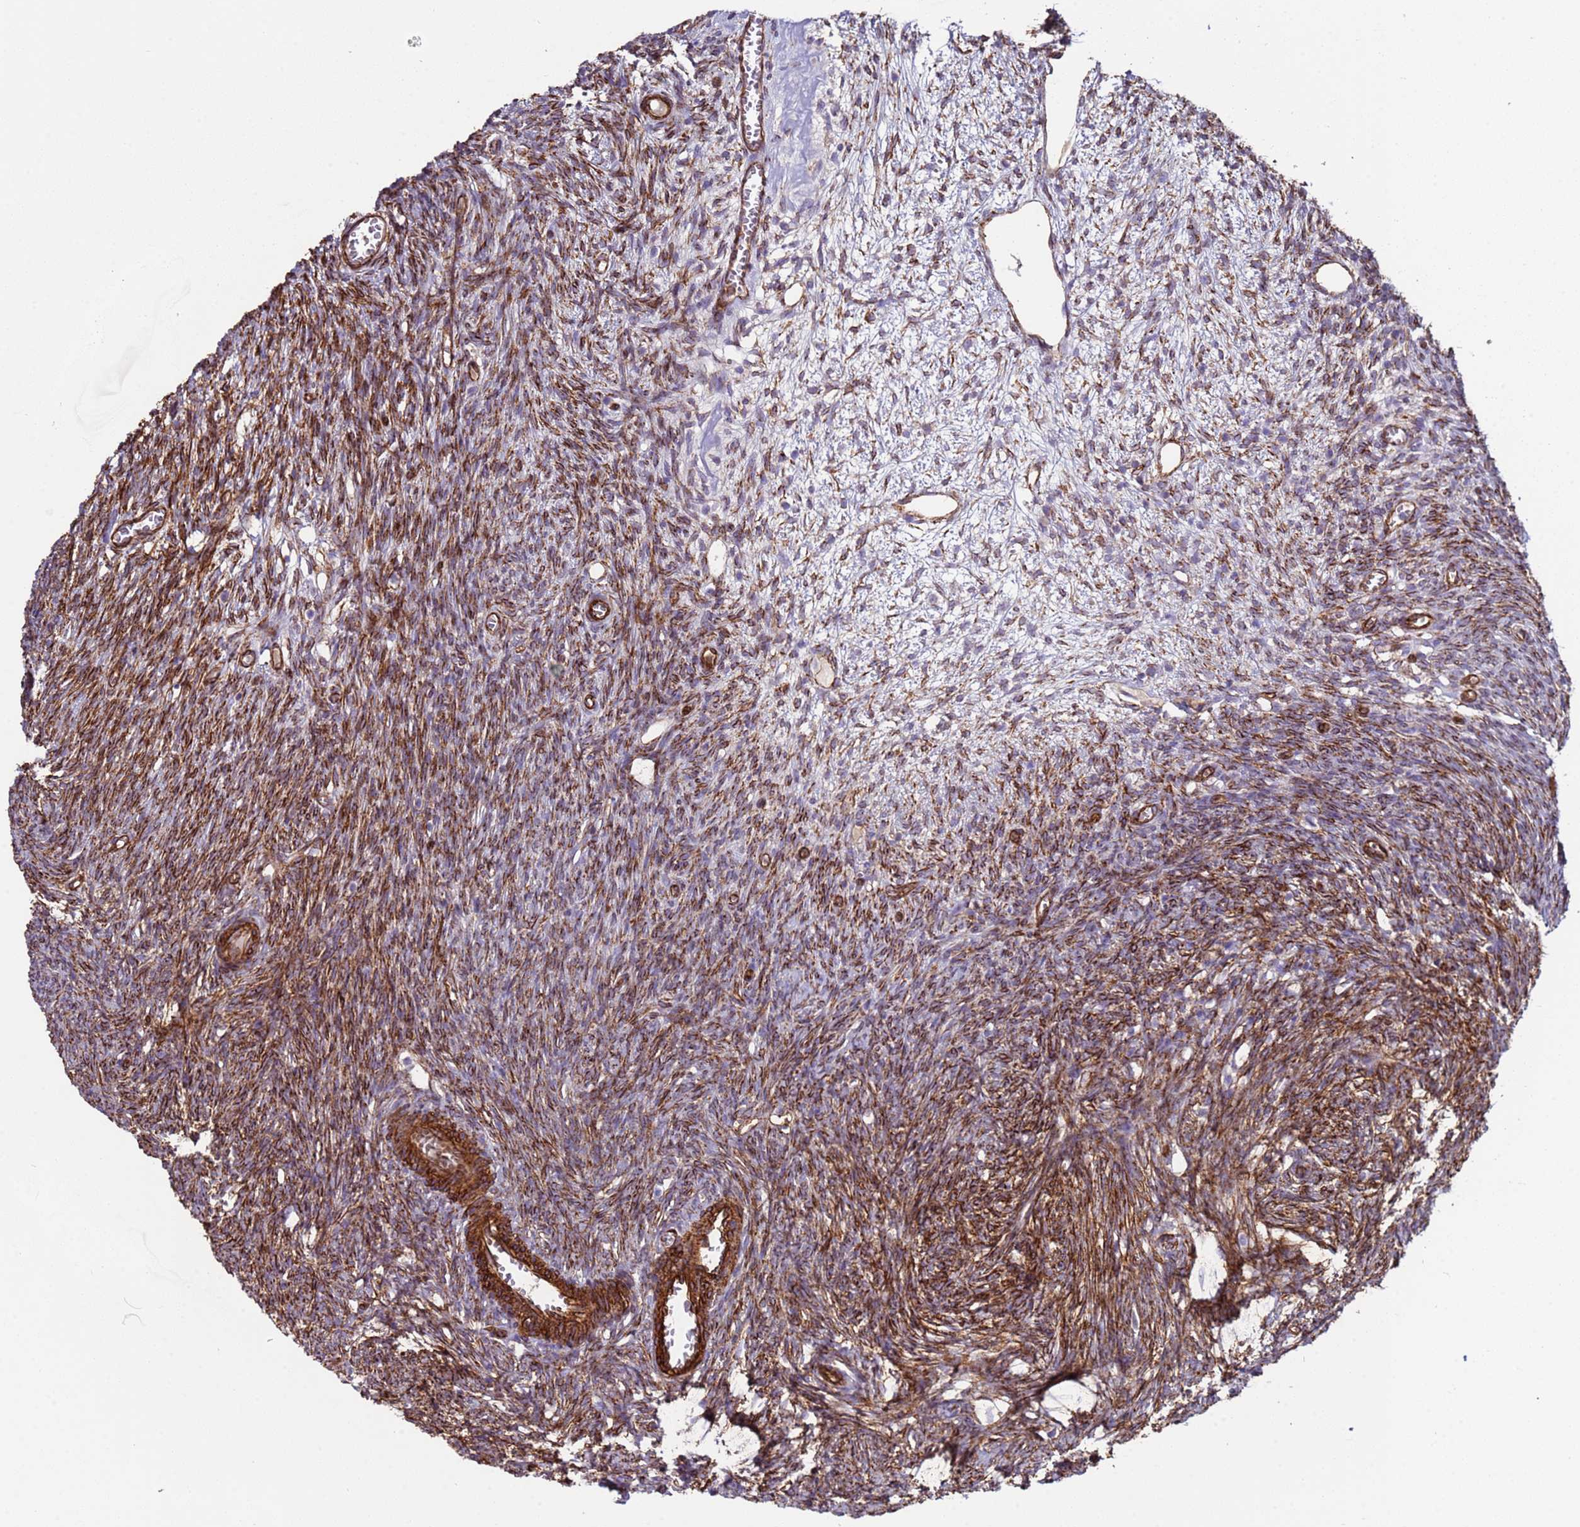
{"staining": {"intensity": "weak", "quantity": "<25%", "location": "cytoplasmic/membranous"}, "tissue": "ovary", "cell_type": "Follicle cells", "image_type": "normal", "snomed": [{"axis": "morphology", "description": "Normal tissue, NOS"}, {"axis": "topography", "description": "Ovary"}], "caption": "Immunohistochemistry (IHC) image of normal ovary: human ovary stained with DAB exhibits no significant protein staining in follicle cells. (Immunohistochemistry, brightfield microscopy, high magnification).", "gene": "GASK1A", "patient": {"sex": "female", "age": 44}}